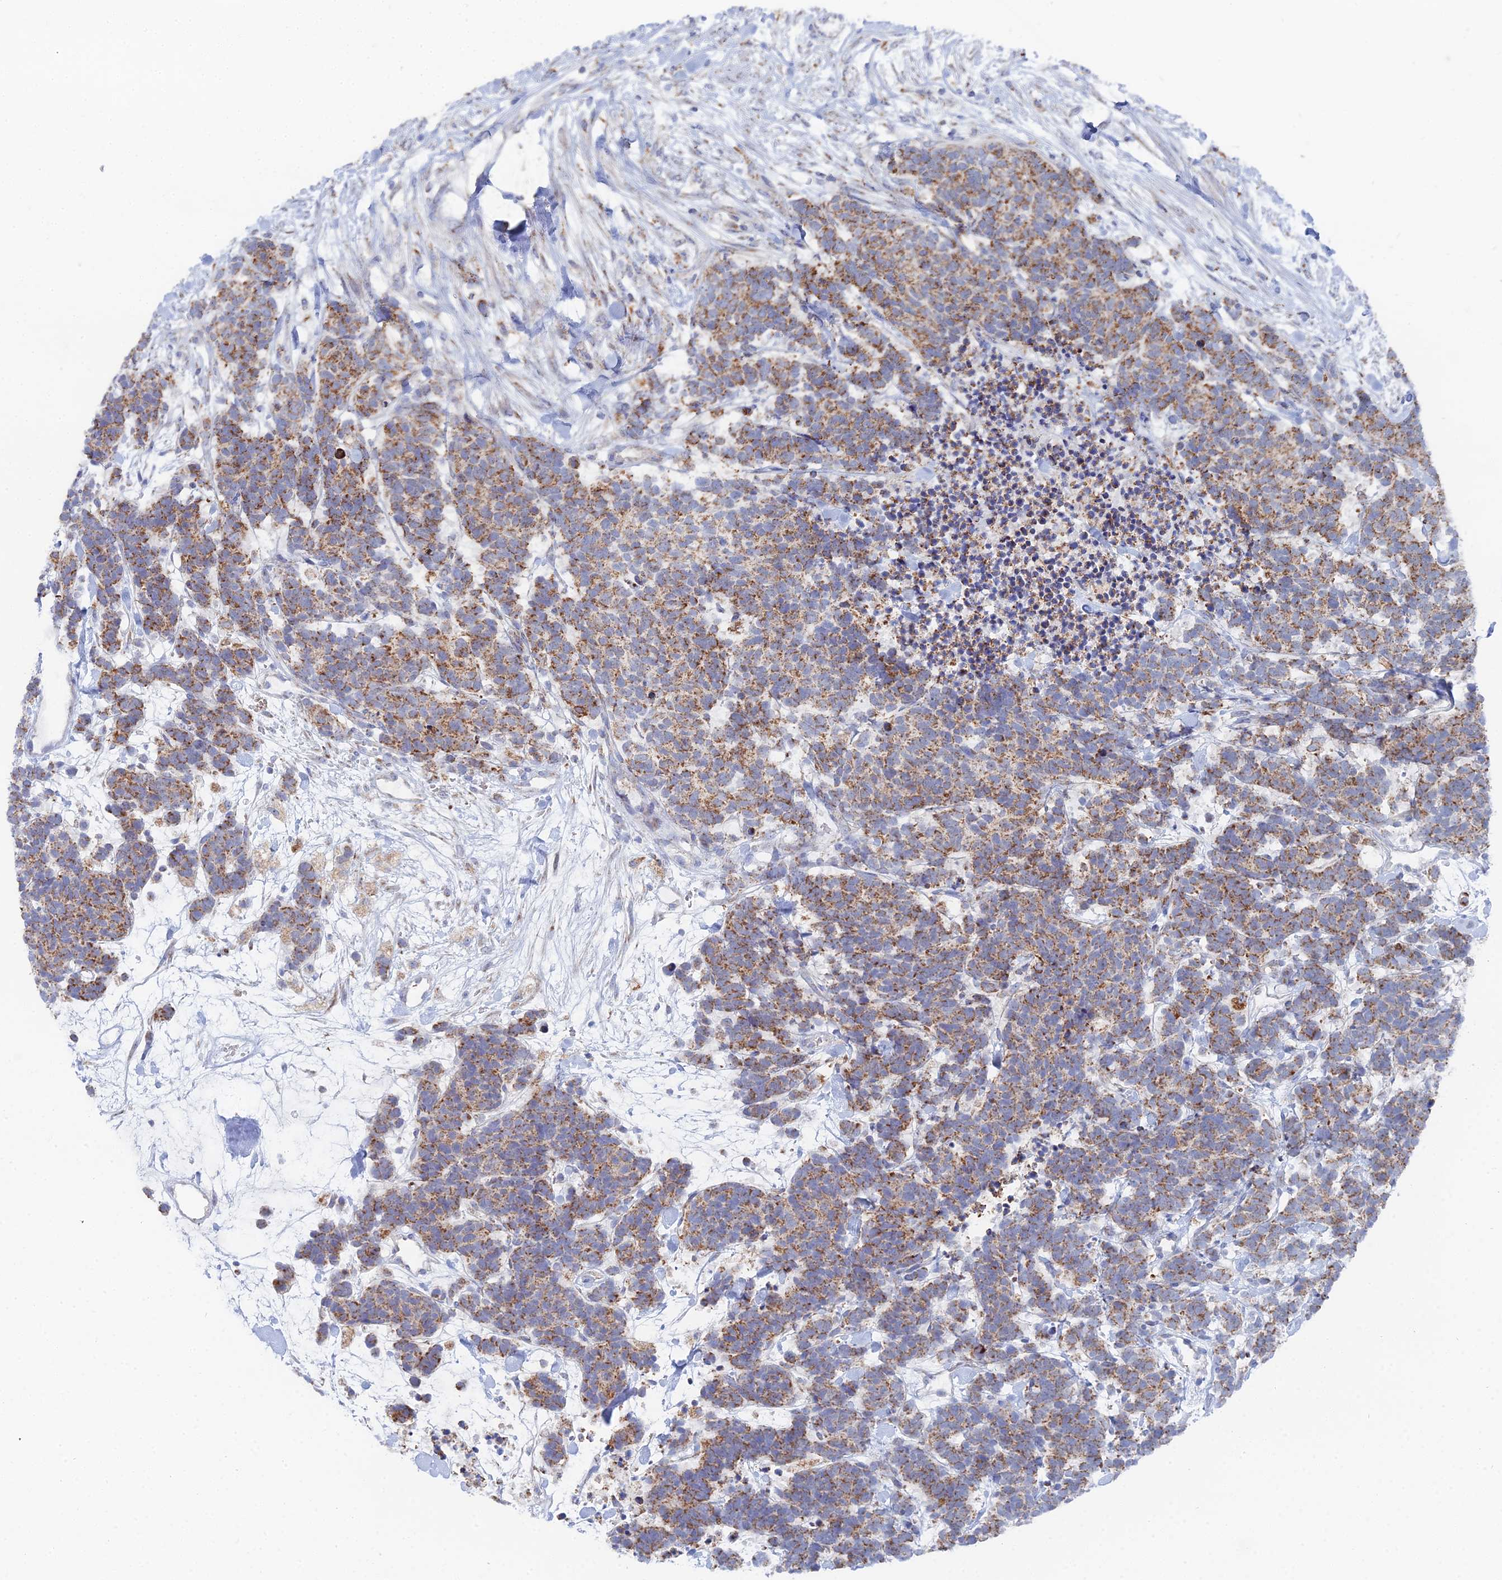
{"staining": {"intensity": "moderate", "quantity": ">75%", "location": "cytoplasmic/membranous"}, "tissue": "carcinoid", "cell_type": "Tumor cells", "image_type": "cancer", "snomed": [{"axis": "morphology", "description": "Carcinoma, NOS"}, {"axis": "morphology", "description": "Carcinoid, malignant, NOS"}, {"axis": "topography", "description": "Prostate"}], "caption": "Carcinoid was stained to show a protein in brown. There is medium levels of moderate cytoplasmic/membranous expression in approximately >75% of tumor cells. Nuclei are stained in blue.", "gene": "MPC1", "patient": {"sex": "male", "age": 57}}